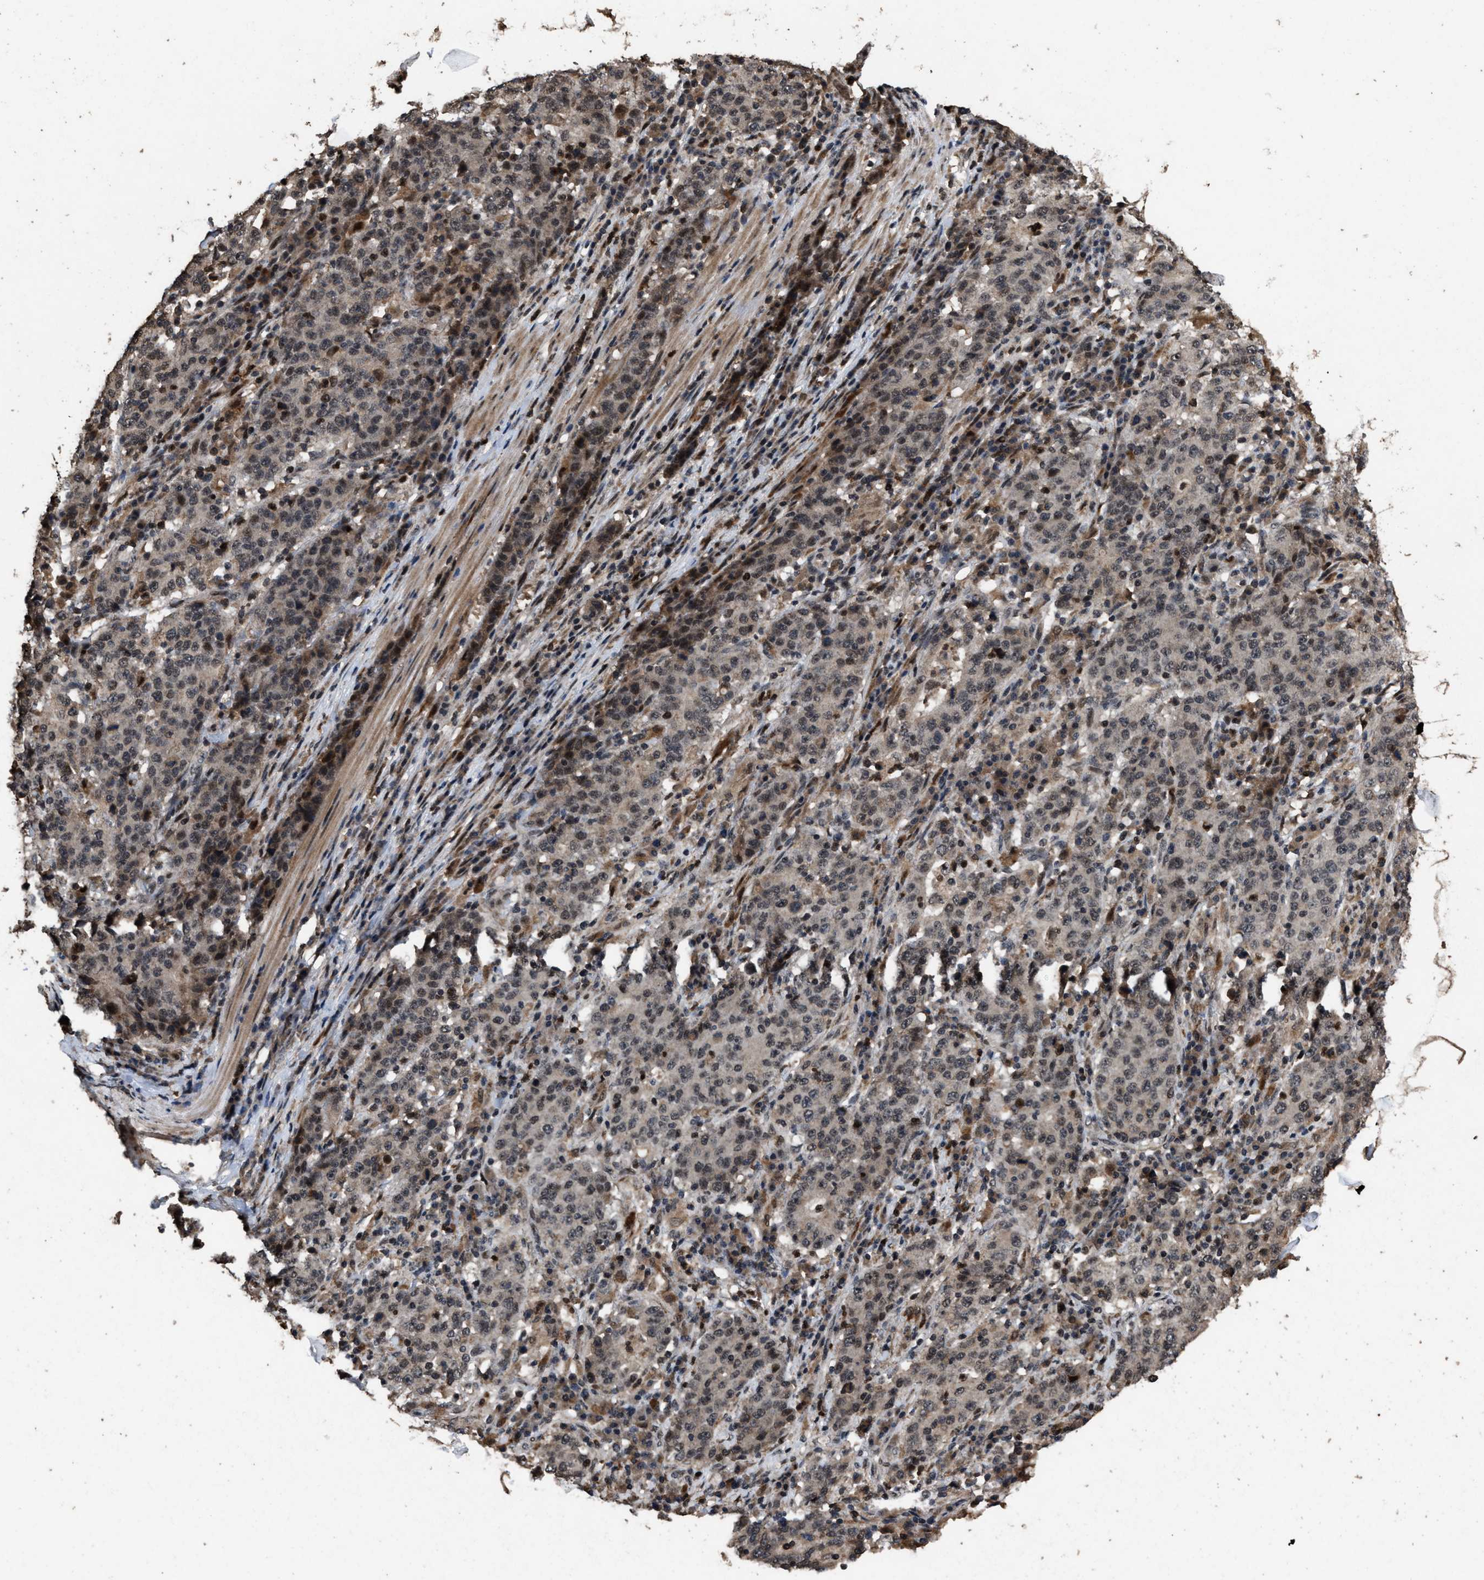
{"staining": {"intensity": "weak", "quantity": ">75%", "location": "nuclear"}, "tissue": "stomach cancer", "cell_type": "Tumor cells", "image_type": "cancer", "snomed": [{"axis": "morphology", "description": "Adenocarcinoma, NOS"}, {"axis": "topography", "description": "Stomach"}], "caption": "About >75% of tumor cells in adenocarcinoma (stomach) show weak nuclear protein expression as visualized by brown immunohistochemical staining.", "gene": "HAUS6", "patient": {"sex": "male", "age": 59}}